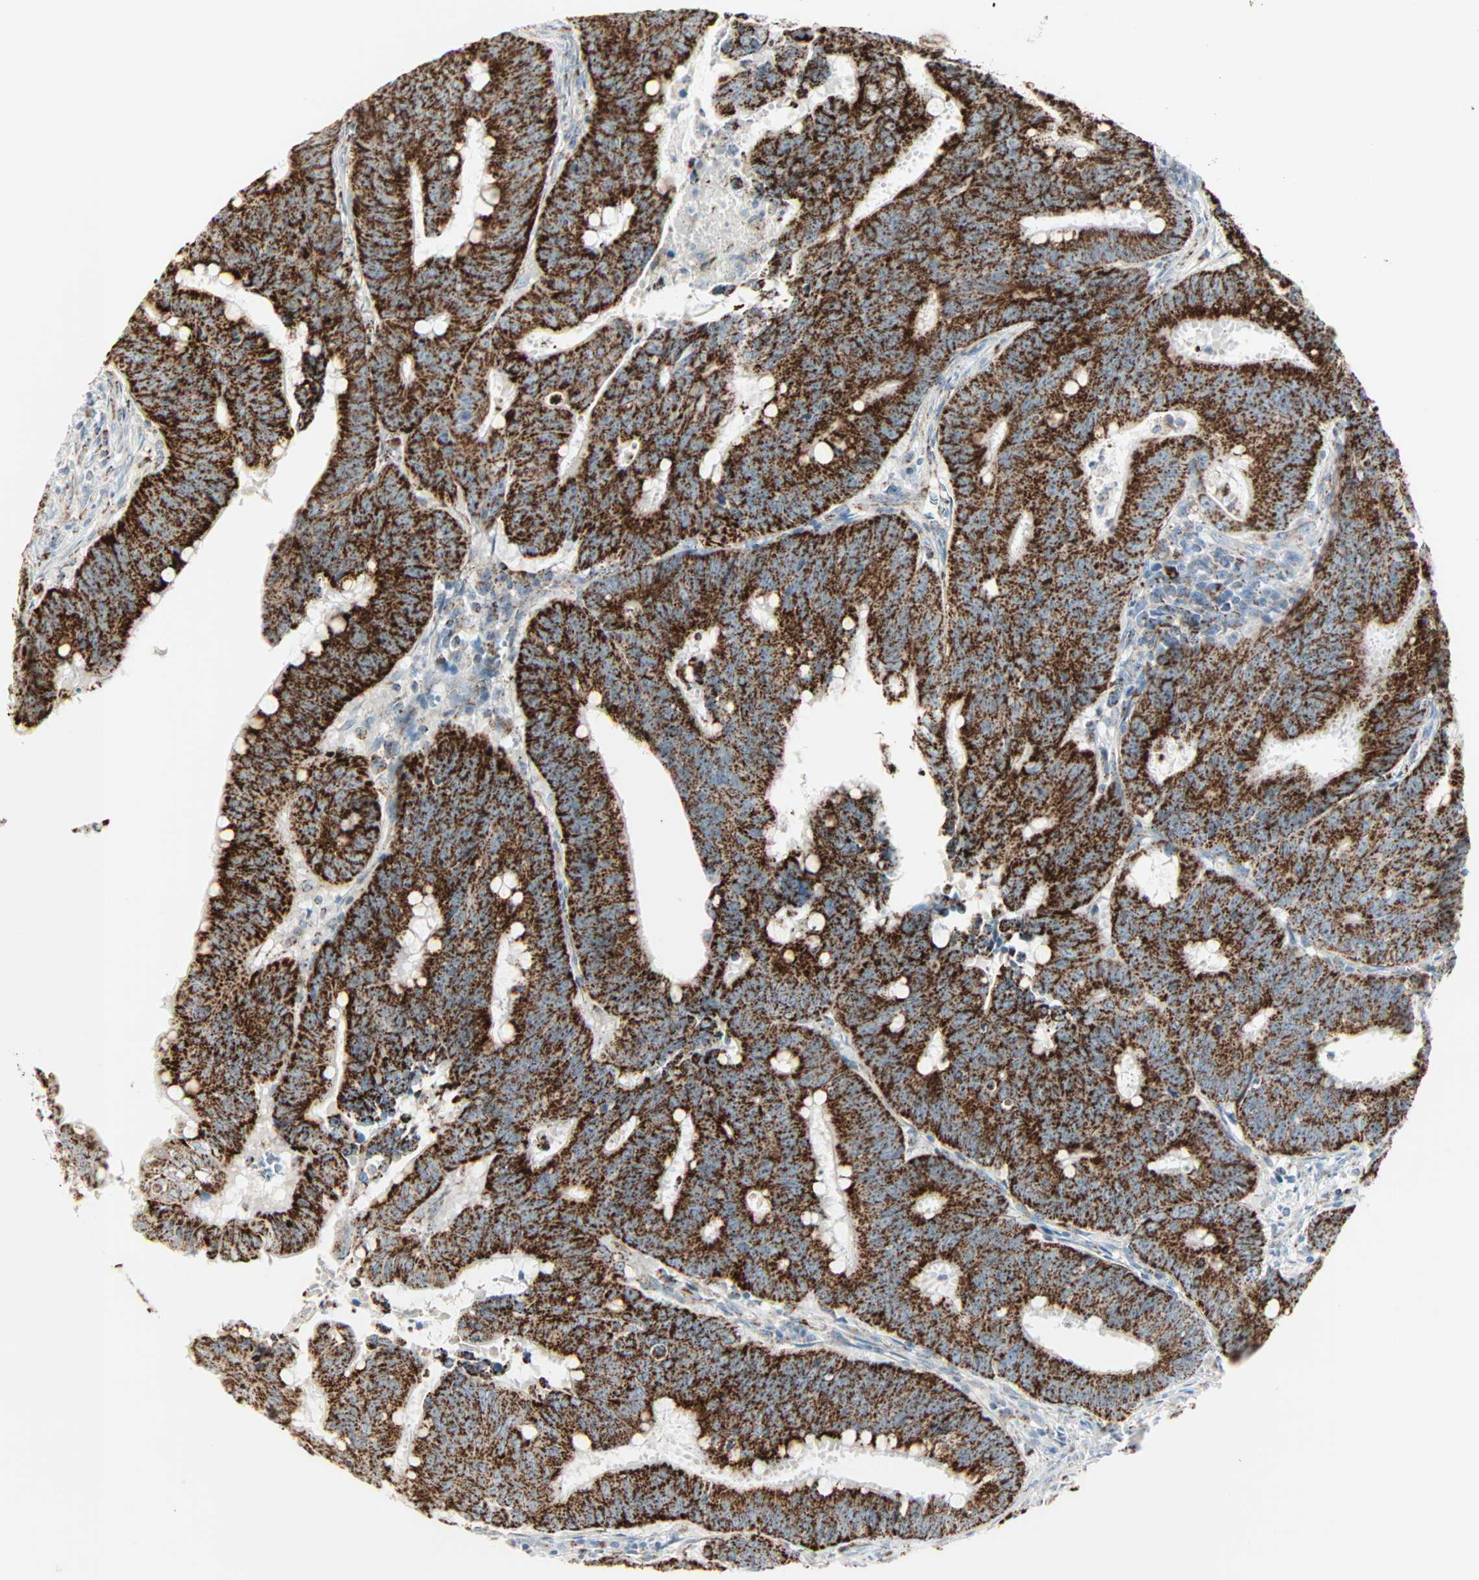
{"staining": {"intensity": "strong", "quantity": ">75%", "location": "cytoplasmic/membranous"}, "tissue": "colorectal cancer", "cell_type": "Tumor cells", "image_type": "cancer", "snomed": [{"axis": "morphology", "description": "Adenocarcinoma, NOS"}, {"axis": "topography", "description": "Colon"}], "caption": "Colorectal cancer (adenocarcinoma) stained with a brown dye displays strong cytoplasmic/membranous positive staining in about >75% of tumor cells.", "gene": "IDH2", "patient": {"sex": "male", "age": 45}}